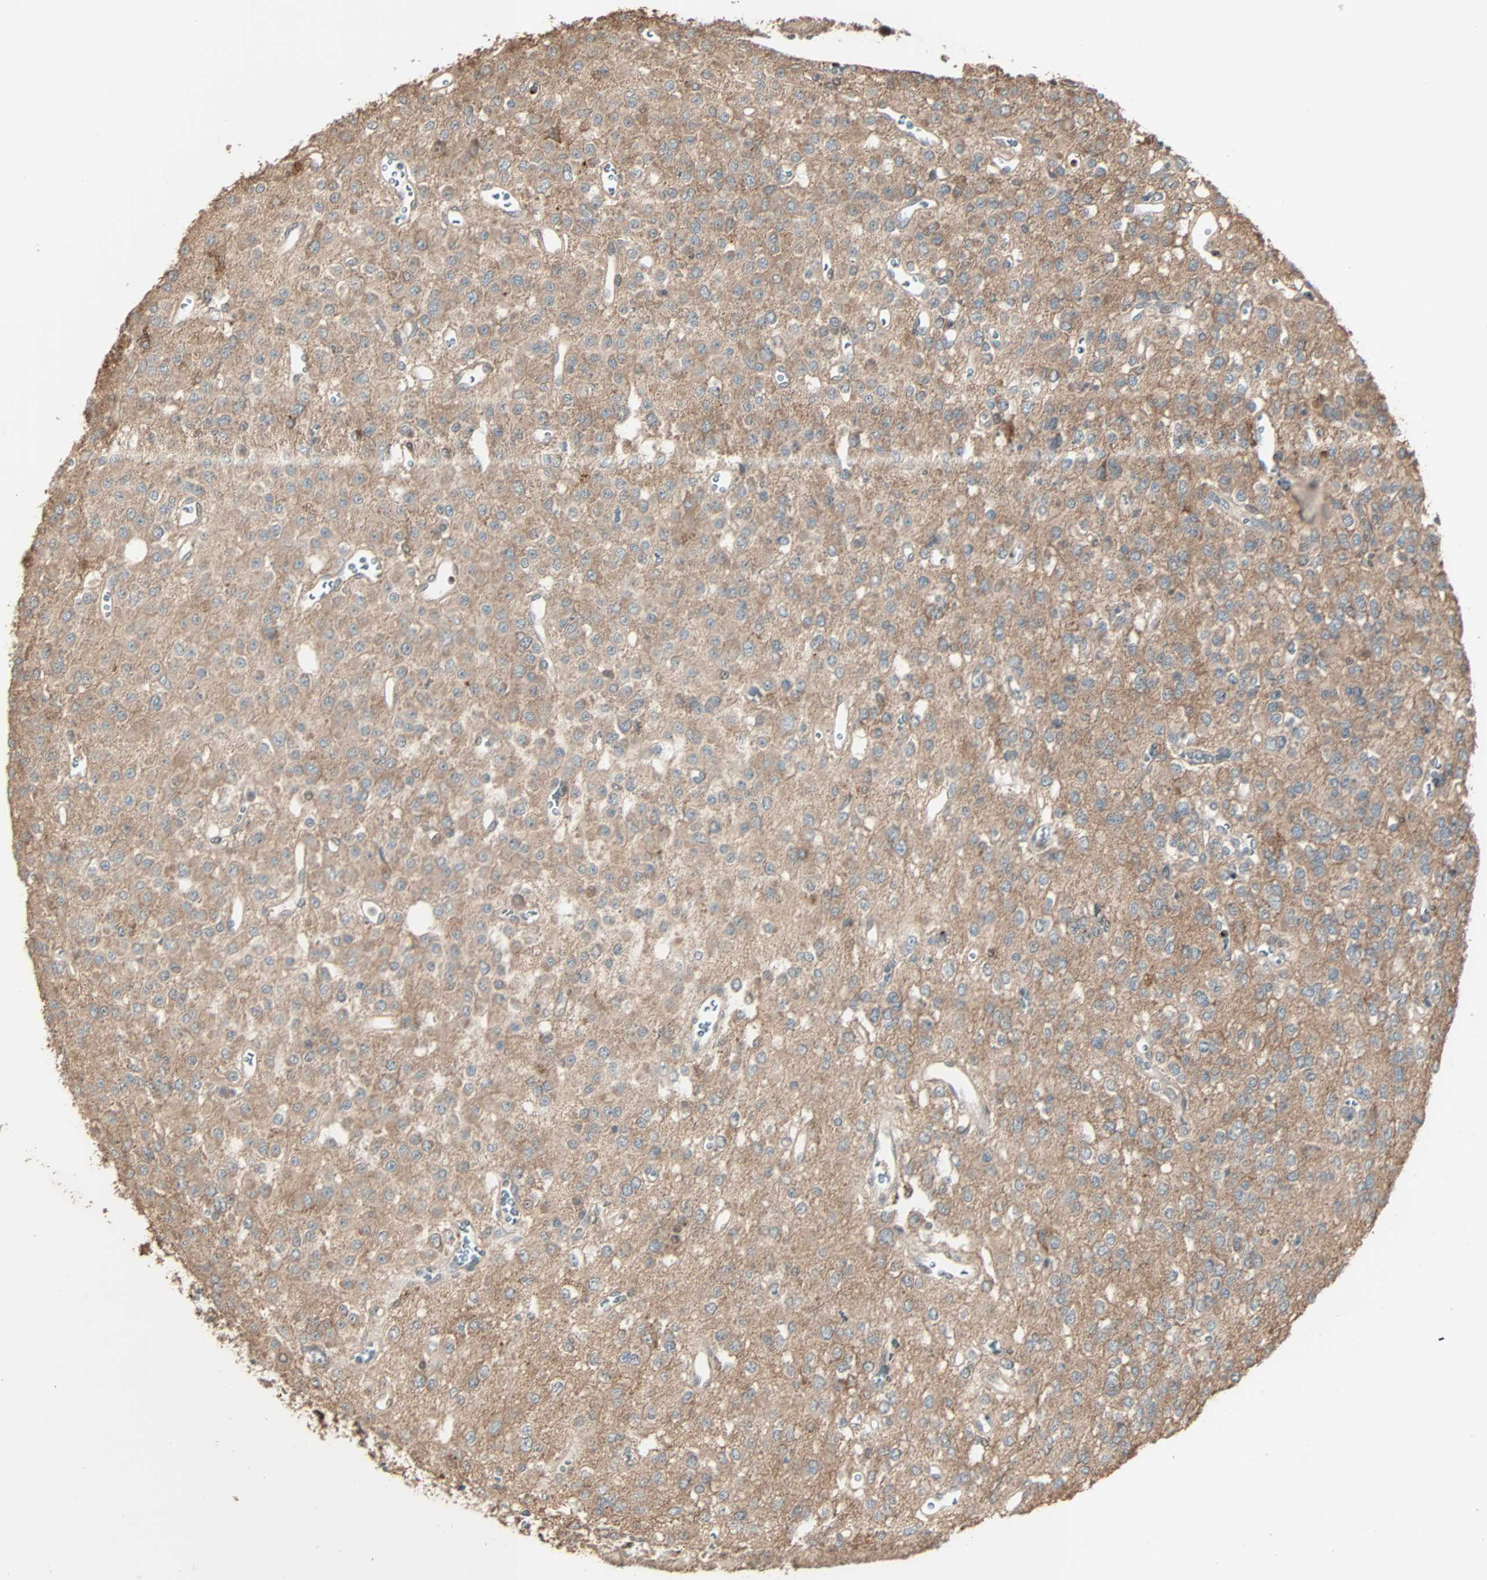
{"staining": {"intensity": "moderate", "quantity": "25%-75%", "location": "cytoplasmic/membranous"}, "tissue": "glioma", "cell_type": "Tumor cells", "image_type": "cancer", "snomed": [{"axis": "morphology", "description": "Glioma, malignant, Low grade"}, {"axis": "topography", "description": "Brain"}], "caption": "Immunohistochemical staining of glioma reveals medium levels of moderate cytoplasmic/membranous expression in approximately 25%-75% of tumor cells.", "gene": "CALCRL", "patient": {"sex": "male", "age": 38}}